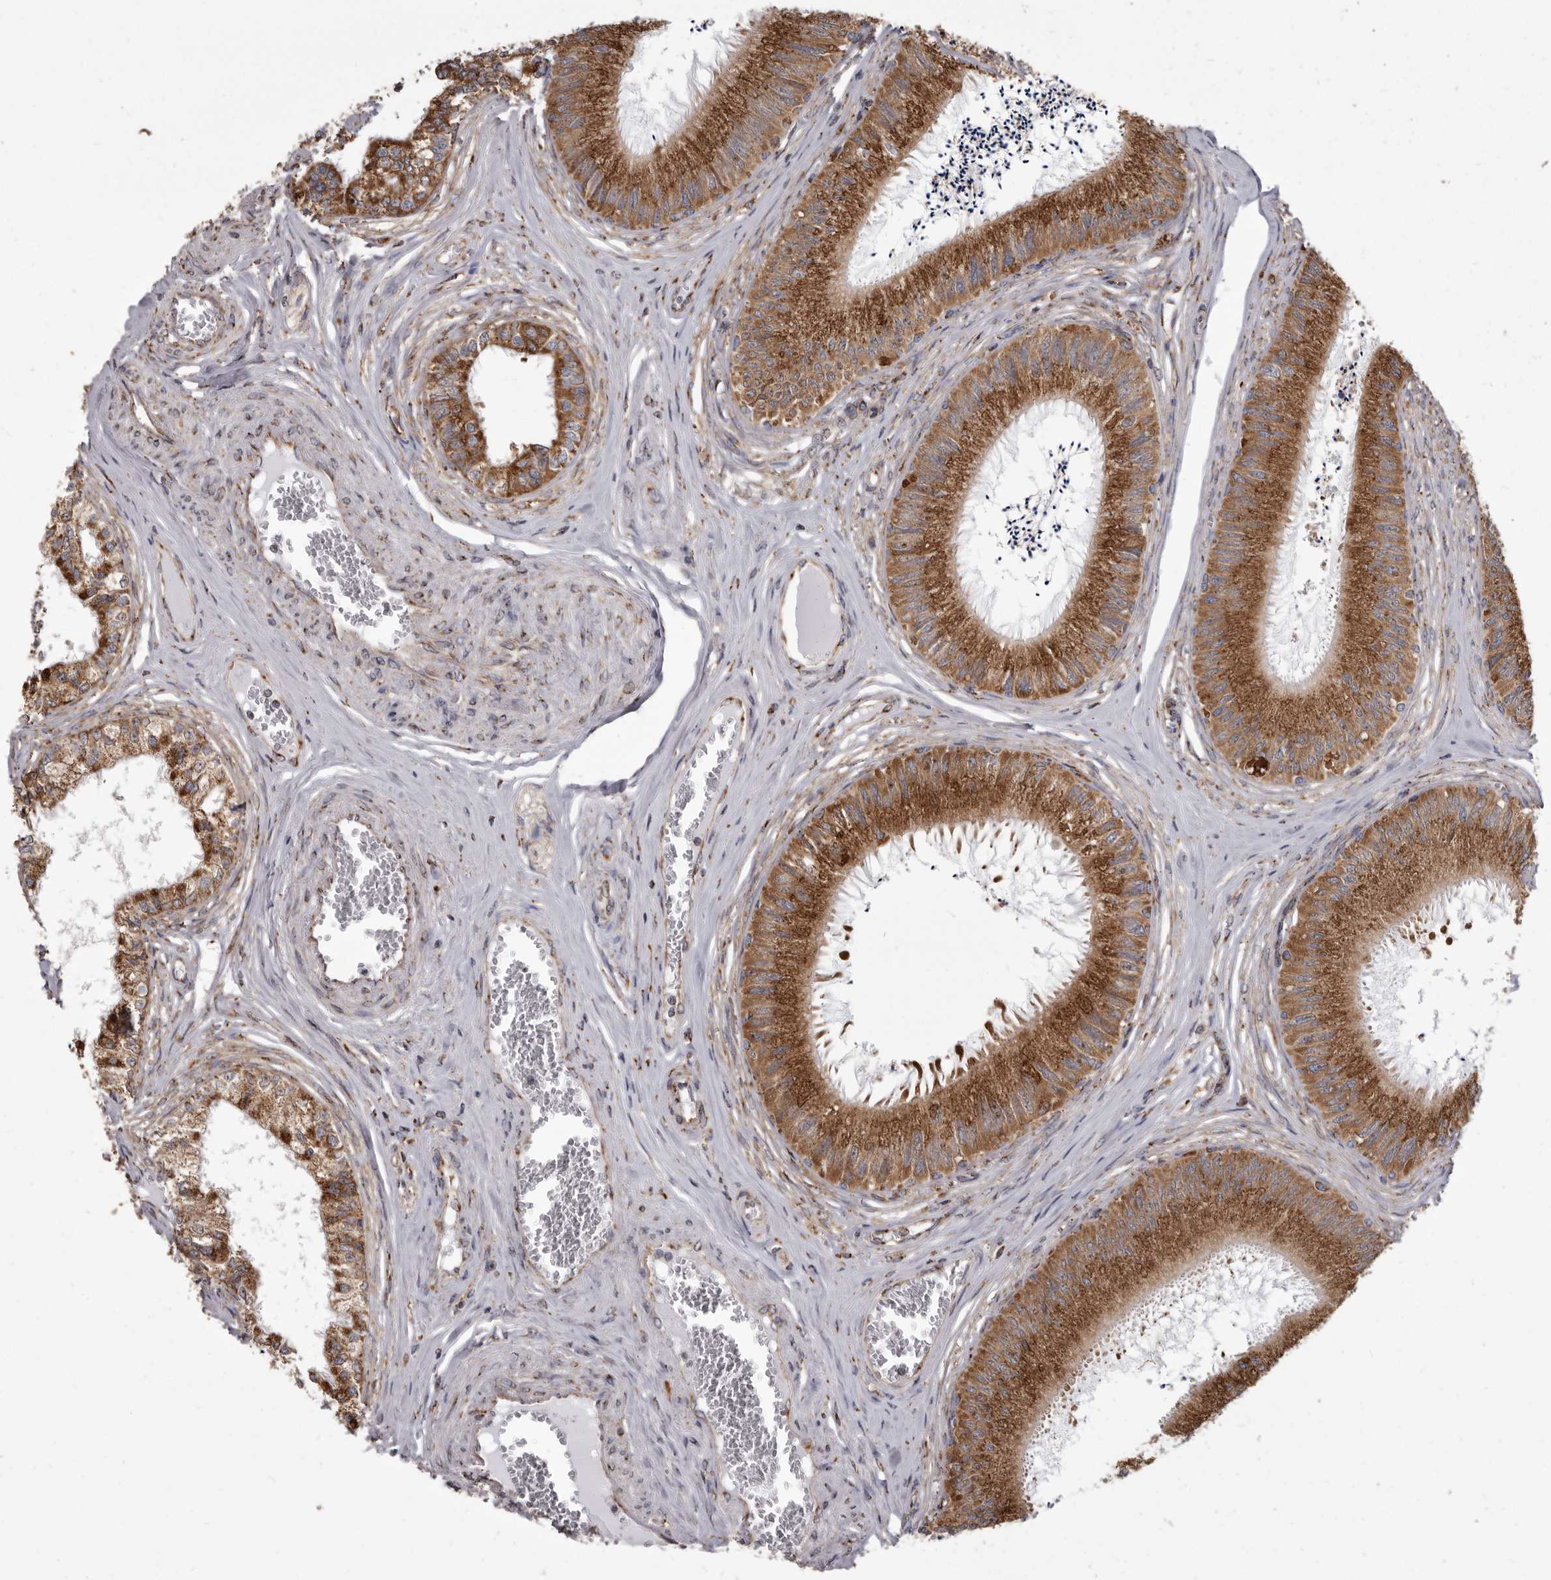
{"staining": {"intensity": "strong", "quantity": ">75%", "location": "cytoplasmic/membranous"}, "tissue": "epididymis", "cell_type": "Glandular cells", "image_type": "normal", "snomed": [{"axis": "morphology", "description": "Normal tissue, NOS"}, {"axis": "topography", "description": "Epididymis"}], "caption": "Immunohistochemical staining of unremarkable epididymis exhibits >75% levels of strong cytoplasmic/membranous protein staining in approximately >75% of glandular cells.", "gene": "CDK5RAP3", "patient": {"sex": "male", "age": 79}}